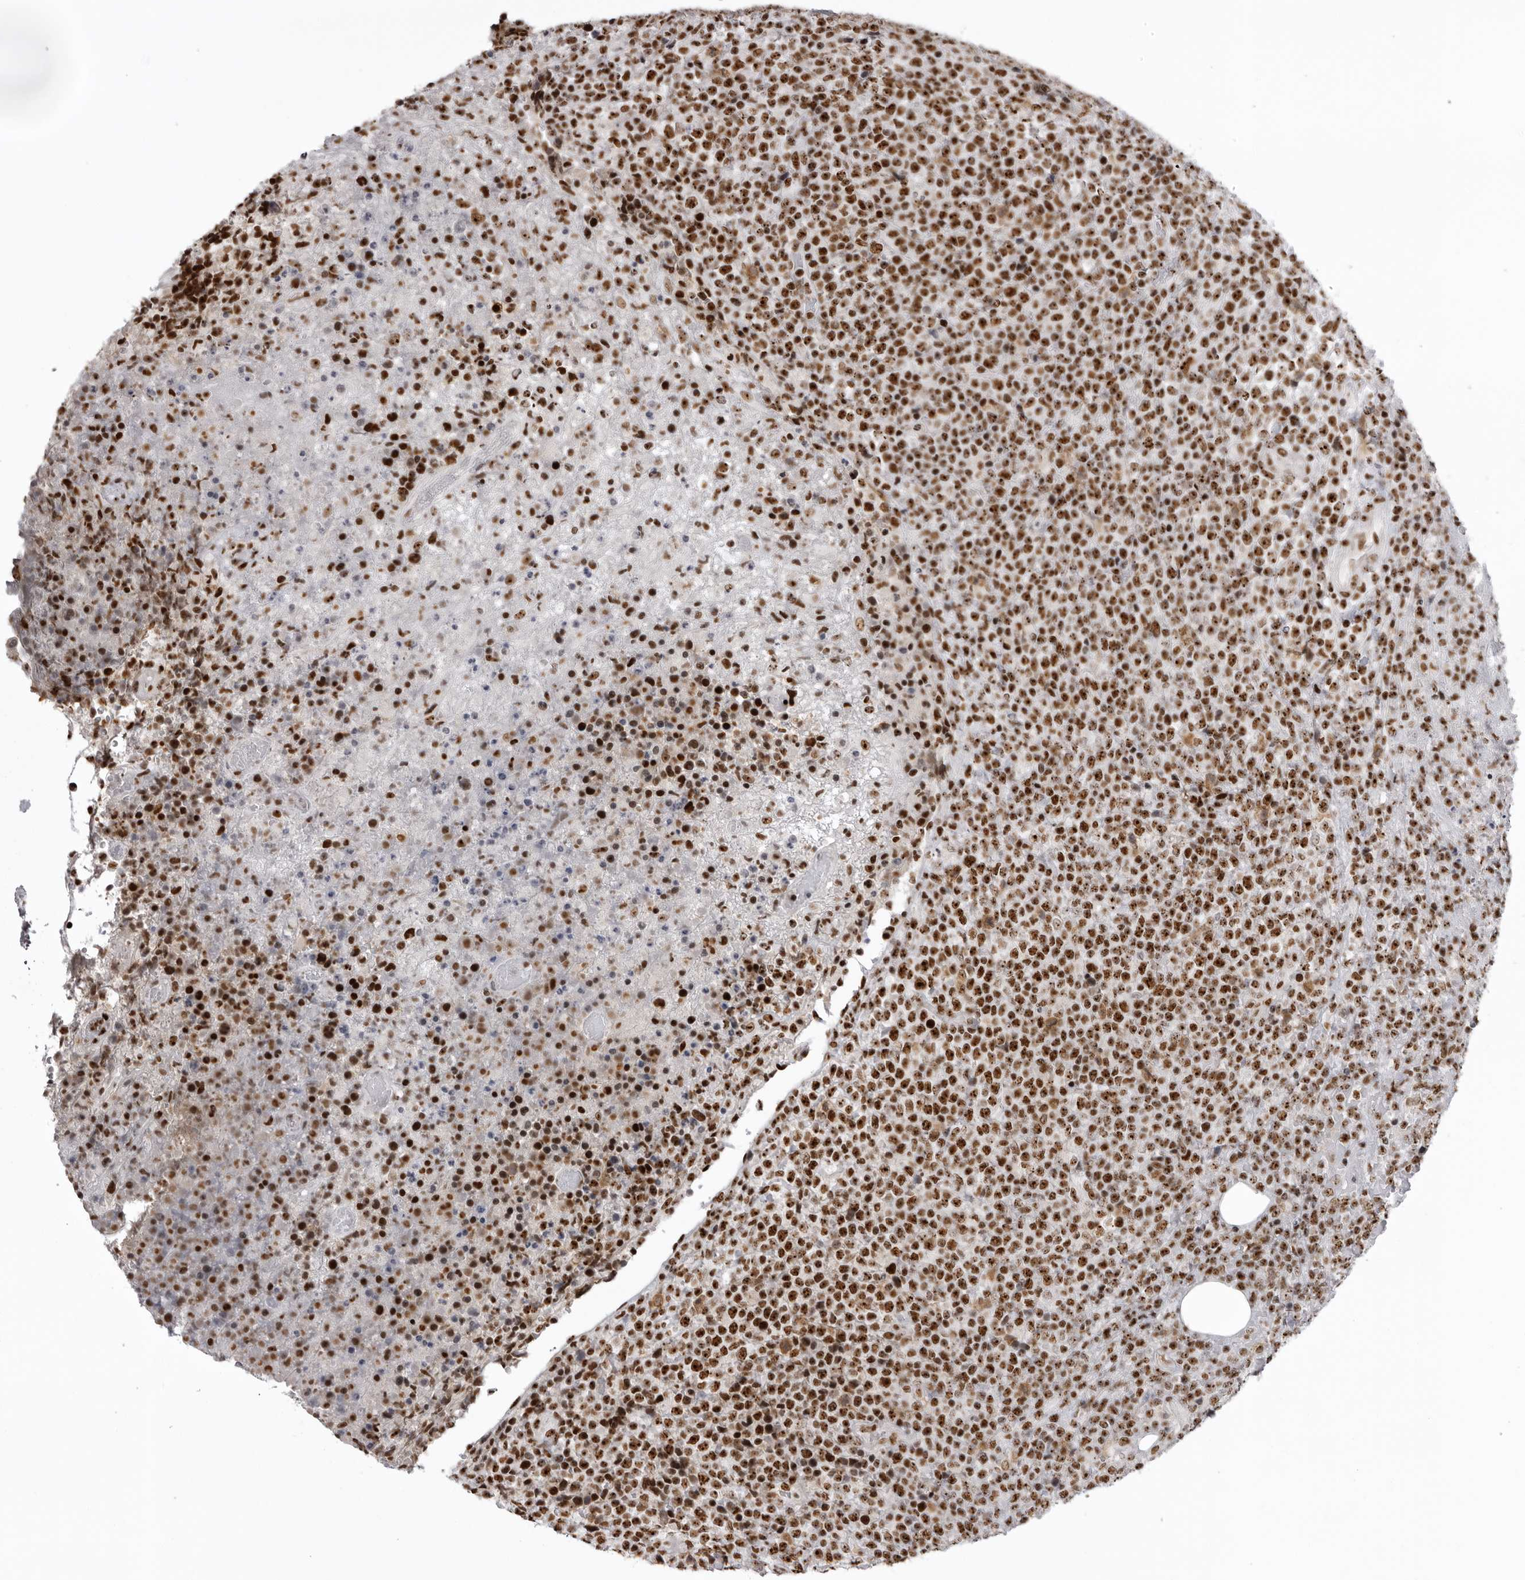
{"staining": {"intensity": "strong", "quantity": ">75%", "location": "nuclear"}, "tissue": "lymphoma", "cell_type": "Tumor cells", "image_type": "cancer", "snomed": [{"axis": "morphology", "description": "Malignant lymphoma, non-Hodgkin's type, High grade"}, {"axis": "topography", "description": "Lymph node"}], "caption": "The micrograph reveals immunohistochemical staining of lymphoma. There is strong nuclear positivity is present in about >75% of tumor cells. (DAB (3,3'-diaminobenzidine) = brown stain, brightfield microscopy at high magnification).", "gene": "DHX9", "patient": {"sex": "male", "age": 13}}